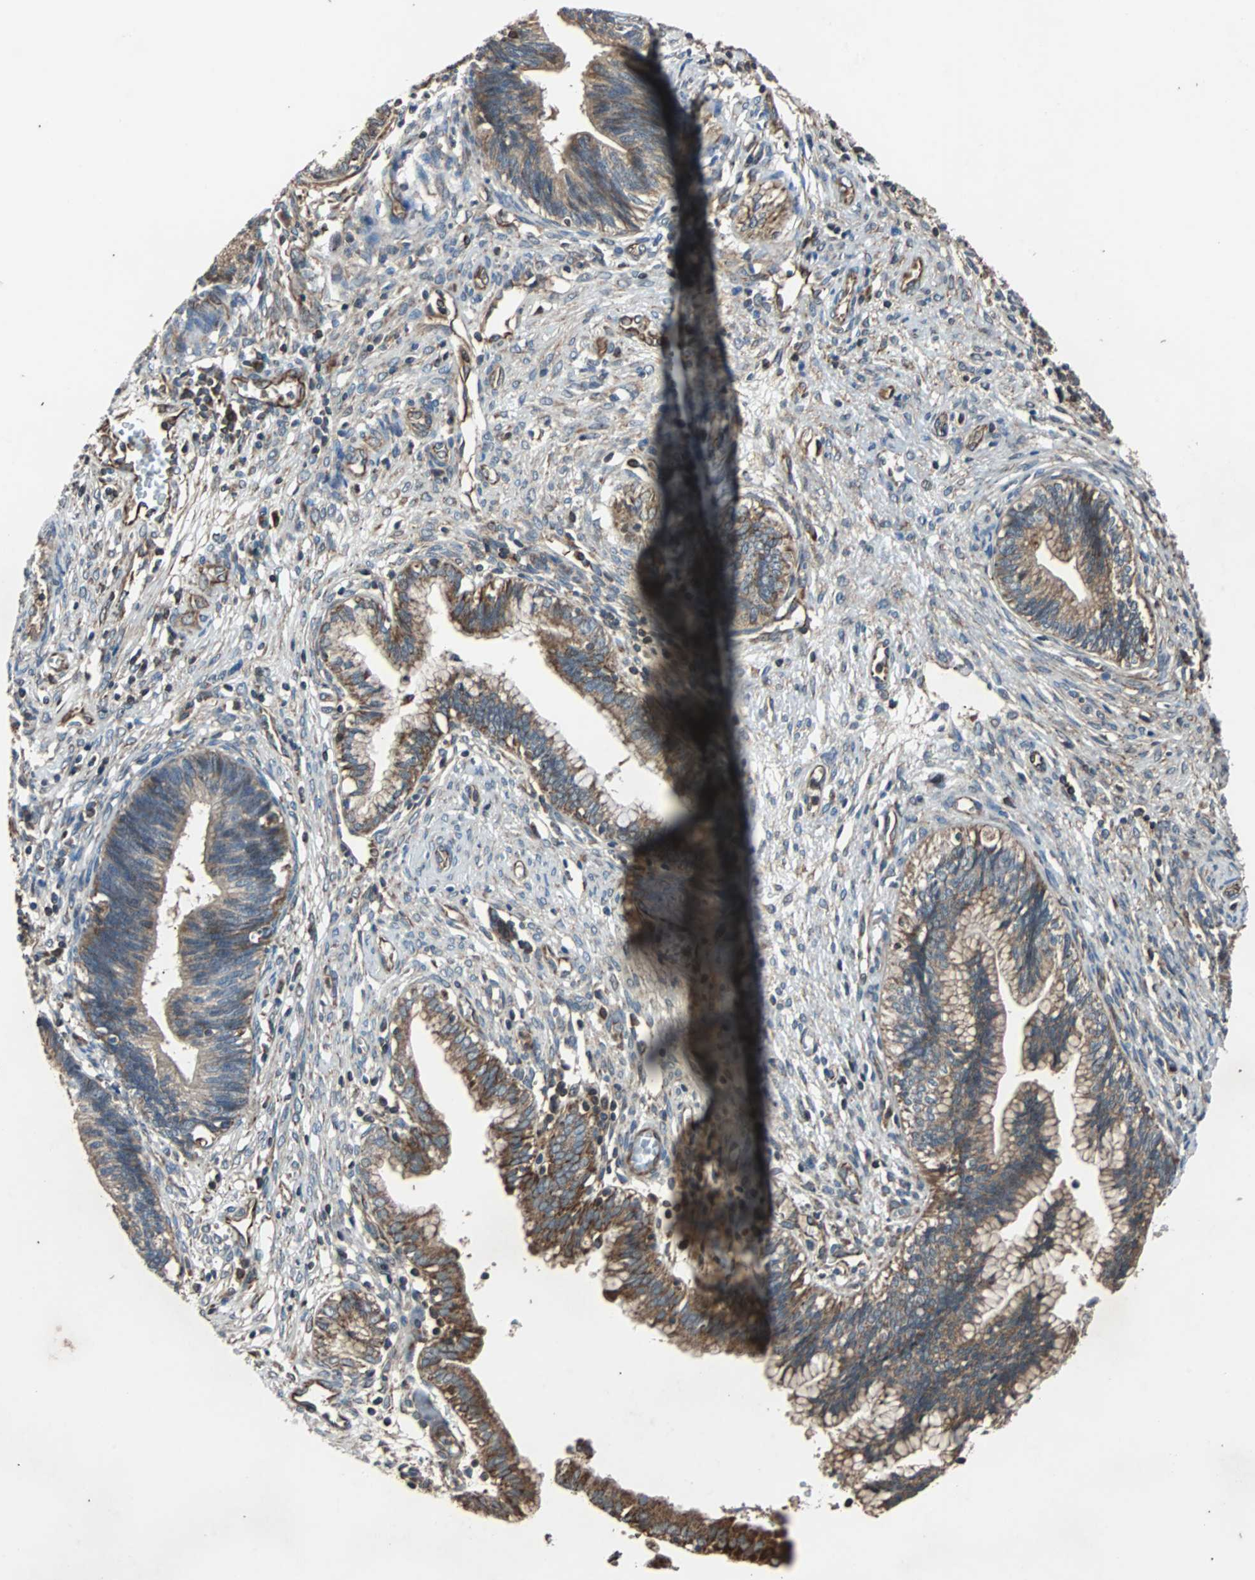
{"staining": {"intensity": "moderate", "quantity": ">75%", "location": "cytoplasmic/membranous"}, "tissue": "cervical cancer", "cell_type": "Tumor cells", "image_type": "cancer", "snomed": [{"axis": "morphology", "description": "Adenocarcinoma, NOS"}, {"axis": "topography", "description": "Cervix"}], "caption": "A brown stain highlights moderate cytoplasmic/membranous expression of a protein in cervical adenocarcinoma tumor cells.", "gene": "ACTR3", "patient": {"sex": "female", "age": 44}}